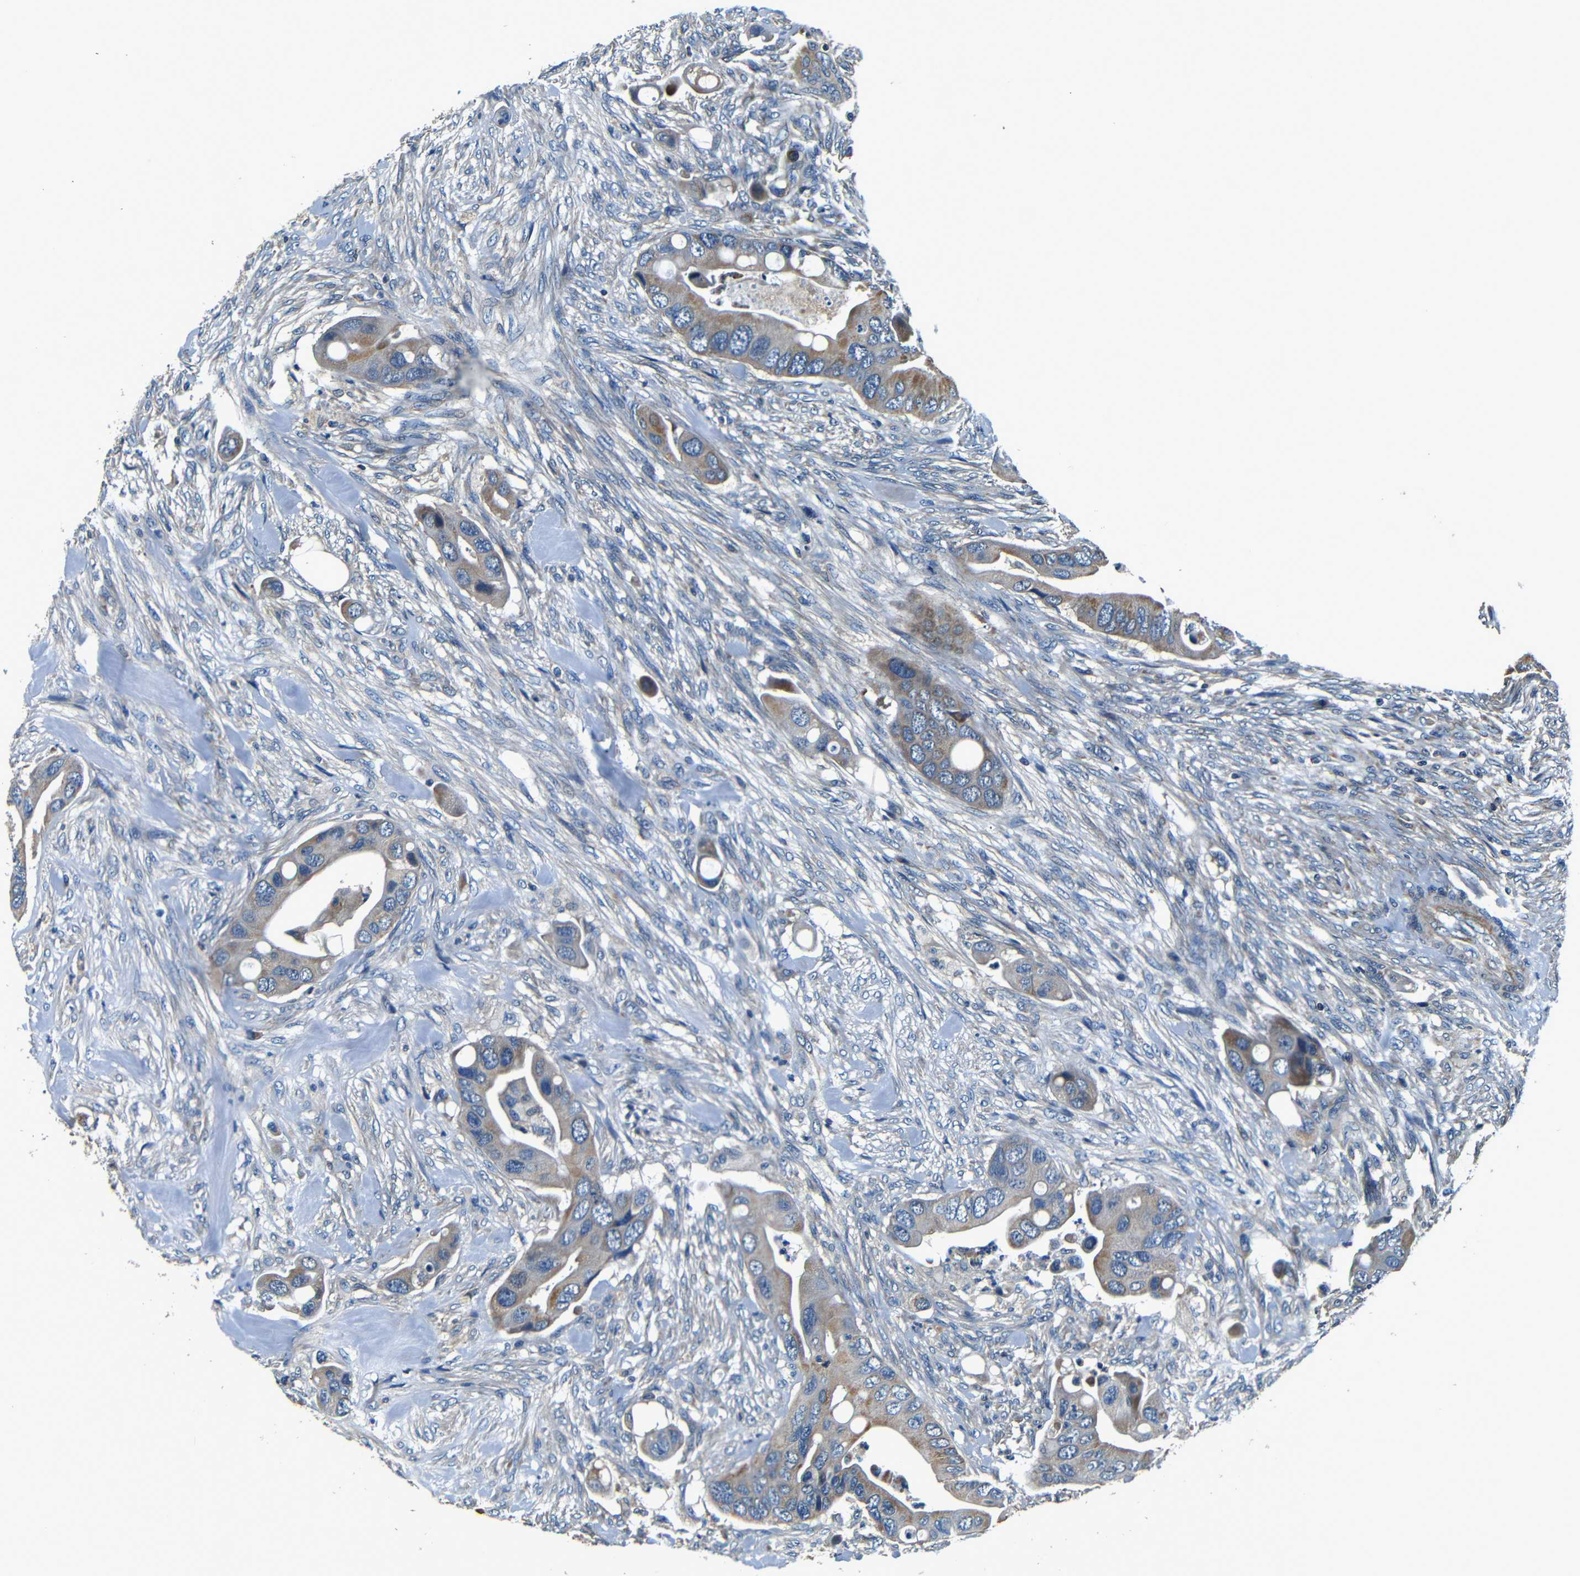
{"staining": {"intensity": "moderate", "quantity": ">75%", "location": "cytoplasmic/membranous"}, "tissue": "colorectal cancer", "cell_type": "Tumor cells", "image_type": "cancer", "snomed": [{"axis": "morphology", "description": "Adenocarcinoma, NOS"}, {"axis": "topography", "description": "Rectum"}], "caption": "Protein expression analysis of human colorectal cancer (adenocarcinoma) reveals moderate cytoplasmic/membranous staining in about >75% of tumor cells. Using DAB (brown) and hematoxylin (blue) stains, captured at high magnification using brightfield microscopy.", "gene": "MTX1", "patient": {"sex": "female", "age": 57}}